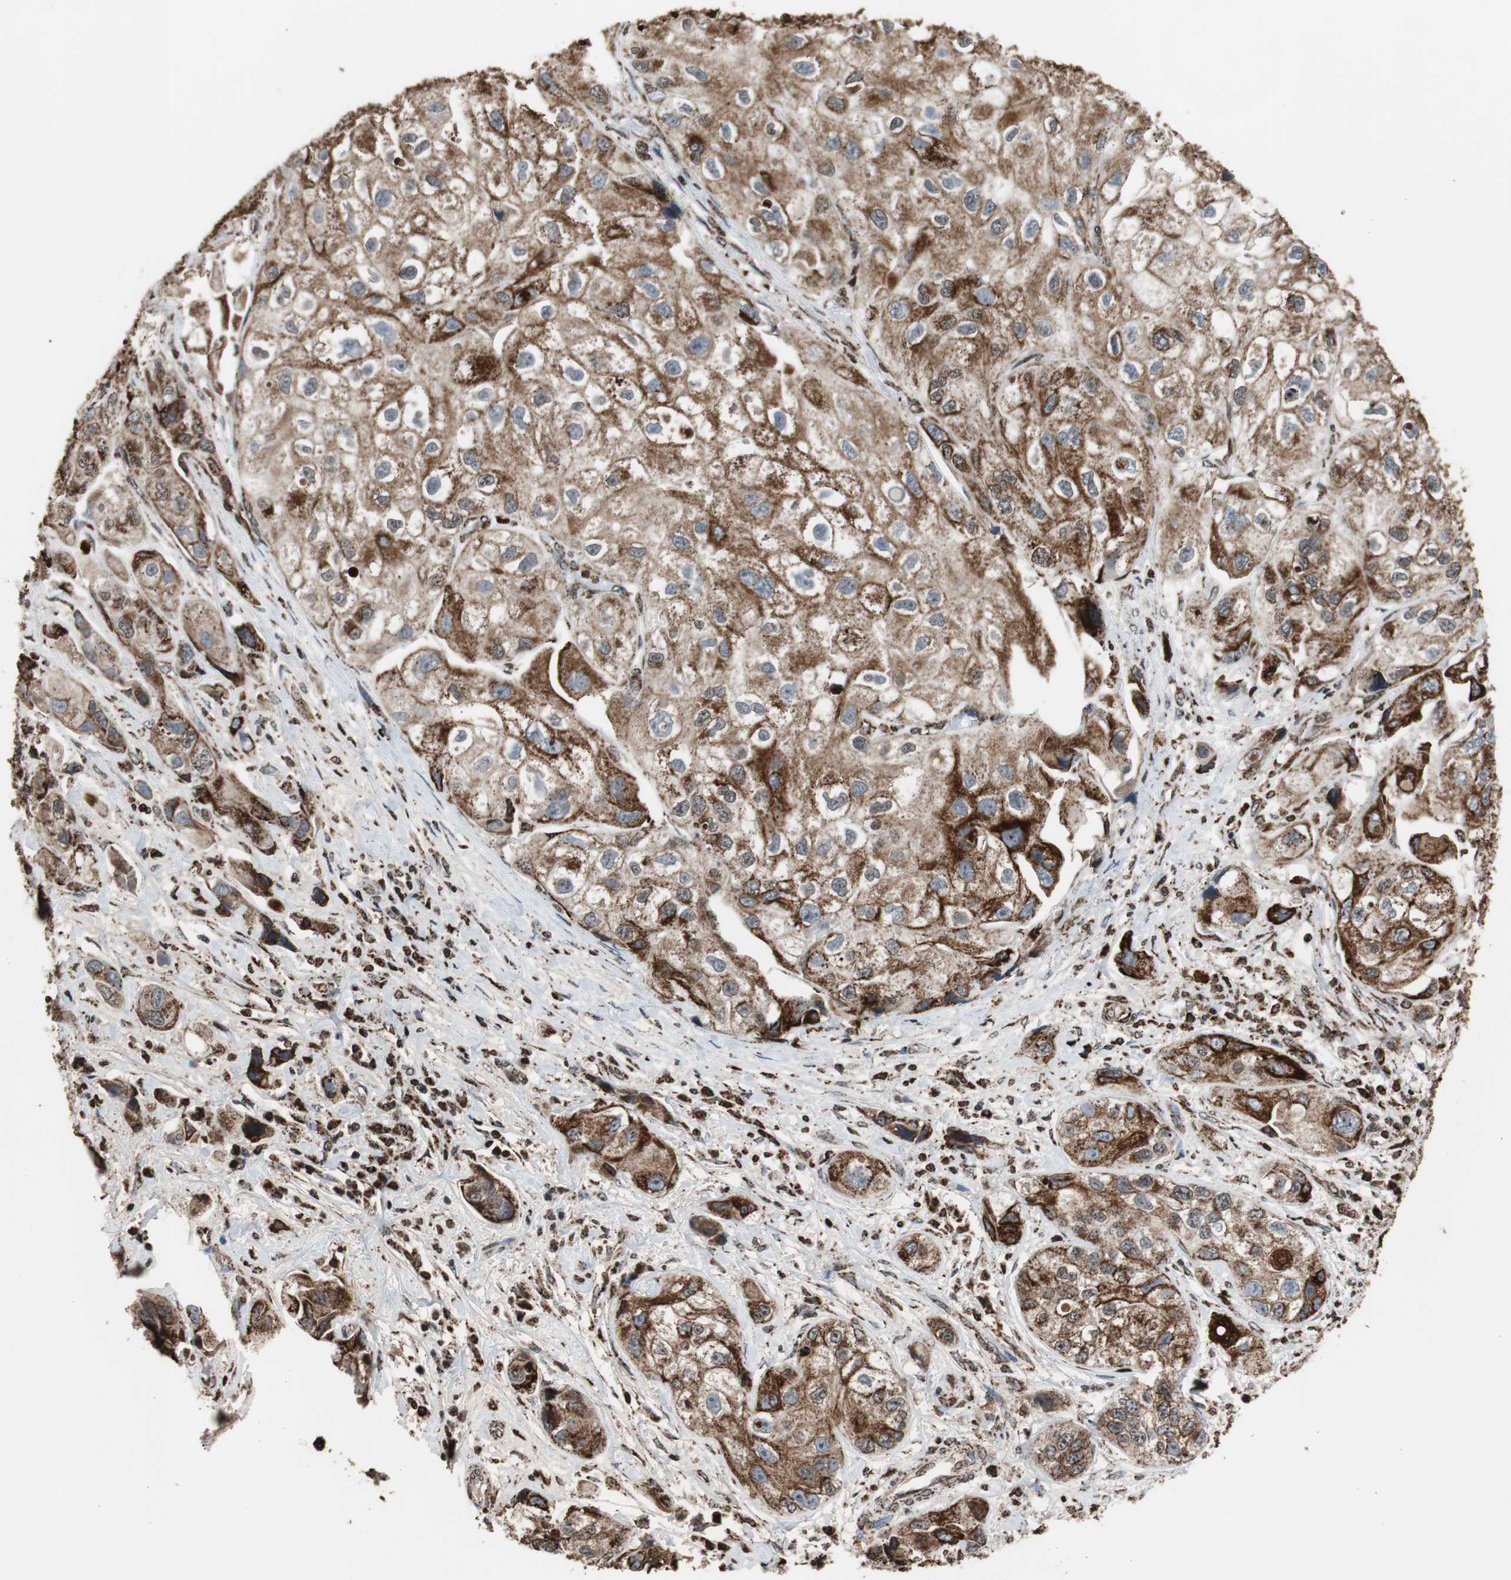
{"staining": {"intensity": "strong", "quantity": ">75%", "location": "cytoplasmic/membranous"}, "tissue": "urothelial cancer", "cell_type": "Tumor cells", "image_type": "cancer", "snomed": [{"axis": "morphology", "description": "Urothelial carcinoma, High grade"}, {"axis": "topography", "description": "Urinary bladder"}], "caption": "The photomicrograph displays a brown stain indicating the presence of a protein in the cytoplasmic/membranous of tumor cells in urothelial carcinoma (high-grade).", "gene": "HSPA9", "patient": {"sex": "female", "age": 64}}